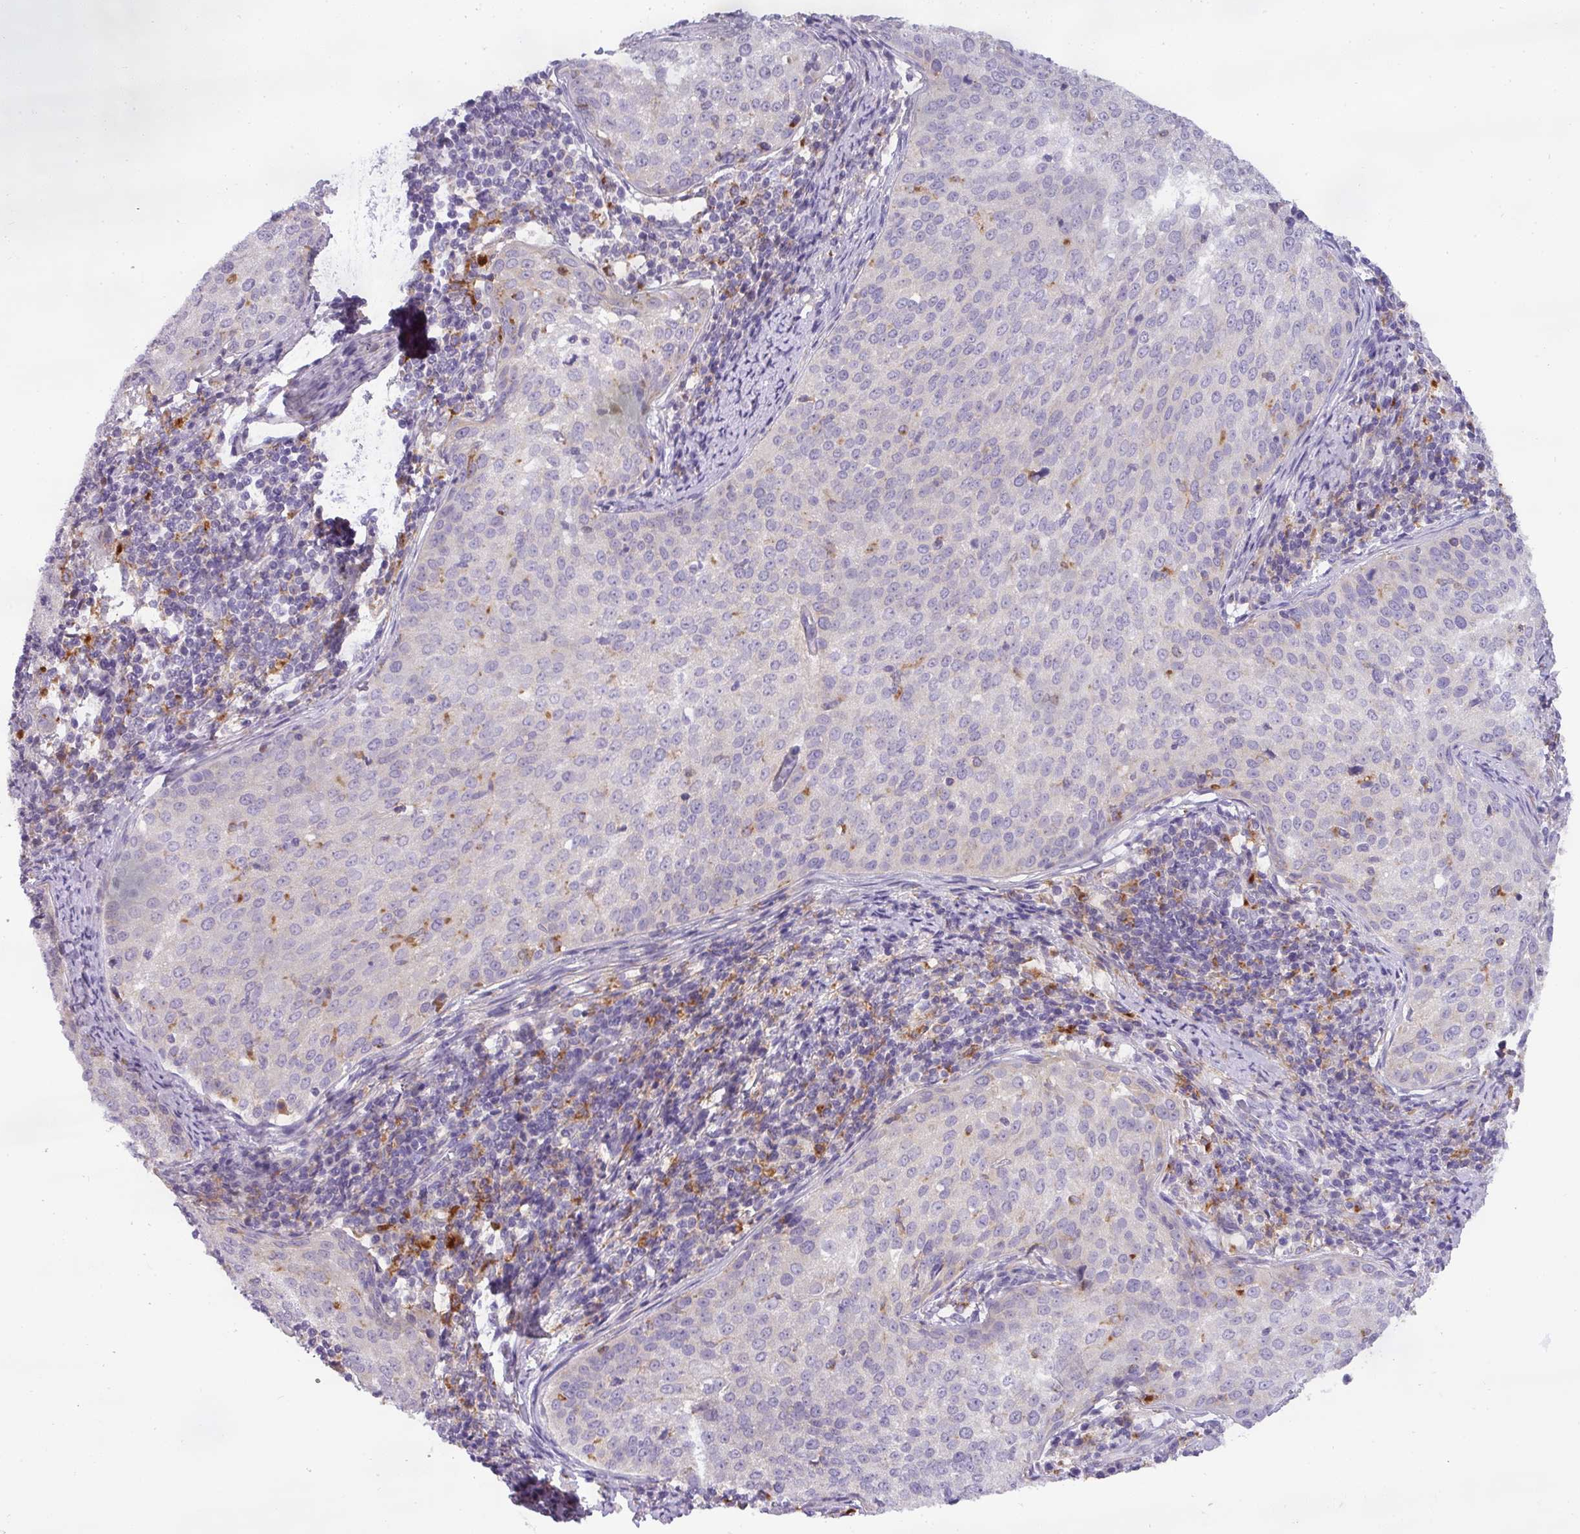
{"staining": {"intensity": "negative", "quantity": "none", "location": "none"}, "tissue": "cervical cancer", "cell_type": "Tumor cells", "image_type": "cancer", "snomed": [{"axis": "morphology", "description": "Squamous cell carcinoma, NOS"}, {"axis": "topography", "description": "Cervix"}], "caption": "The image exhibits no staining of tumor cells in cervical squamous cell carcinoma.", "gene": "ATP6V1D", "patient": {"sex": "female", "age": 57}}